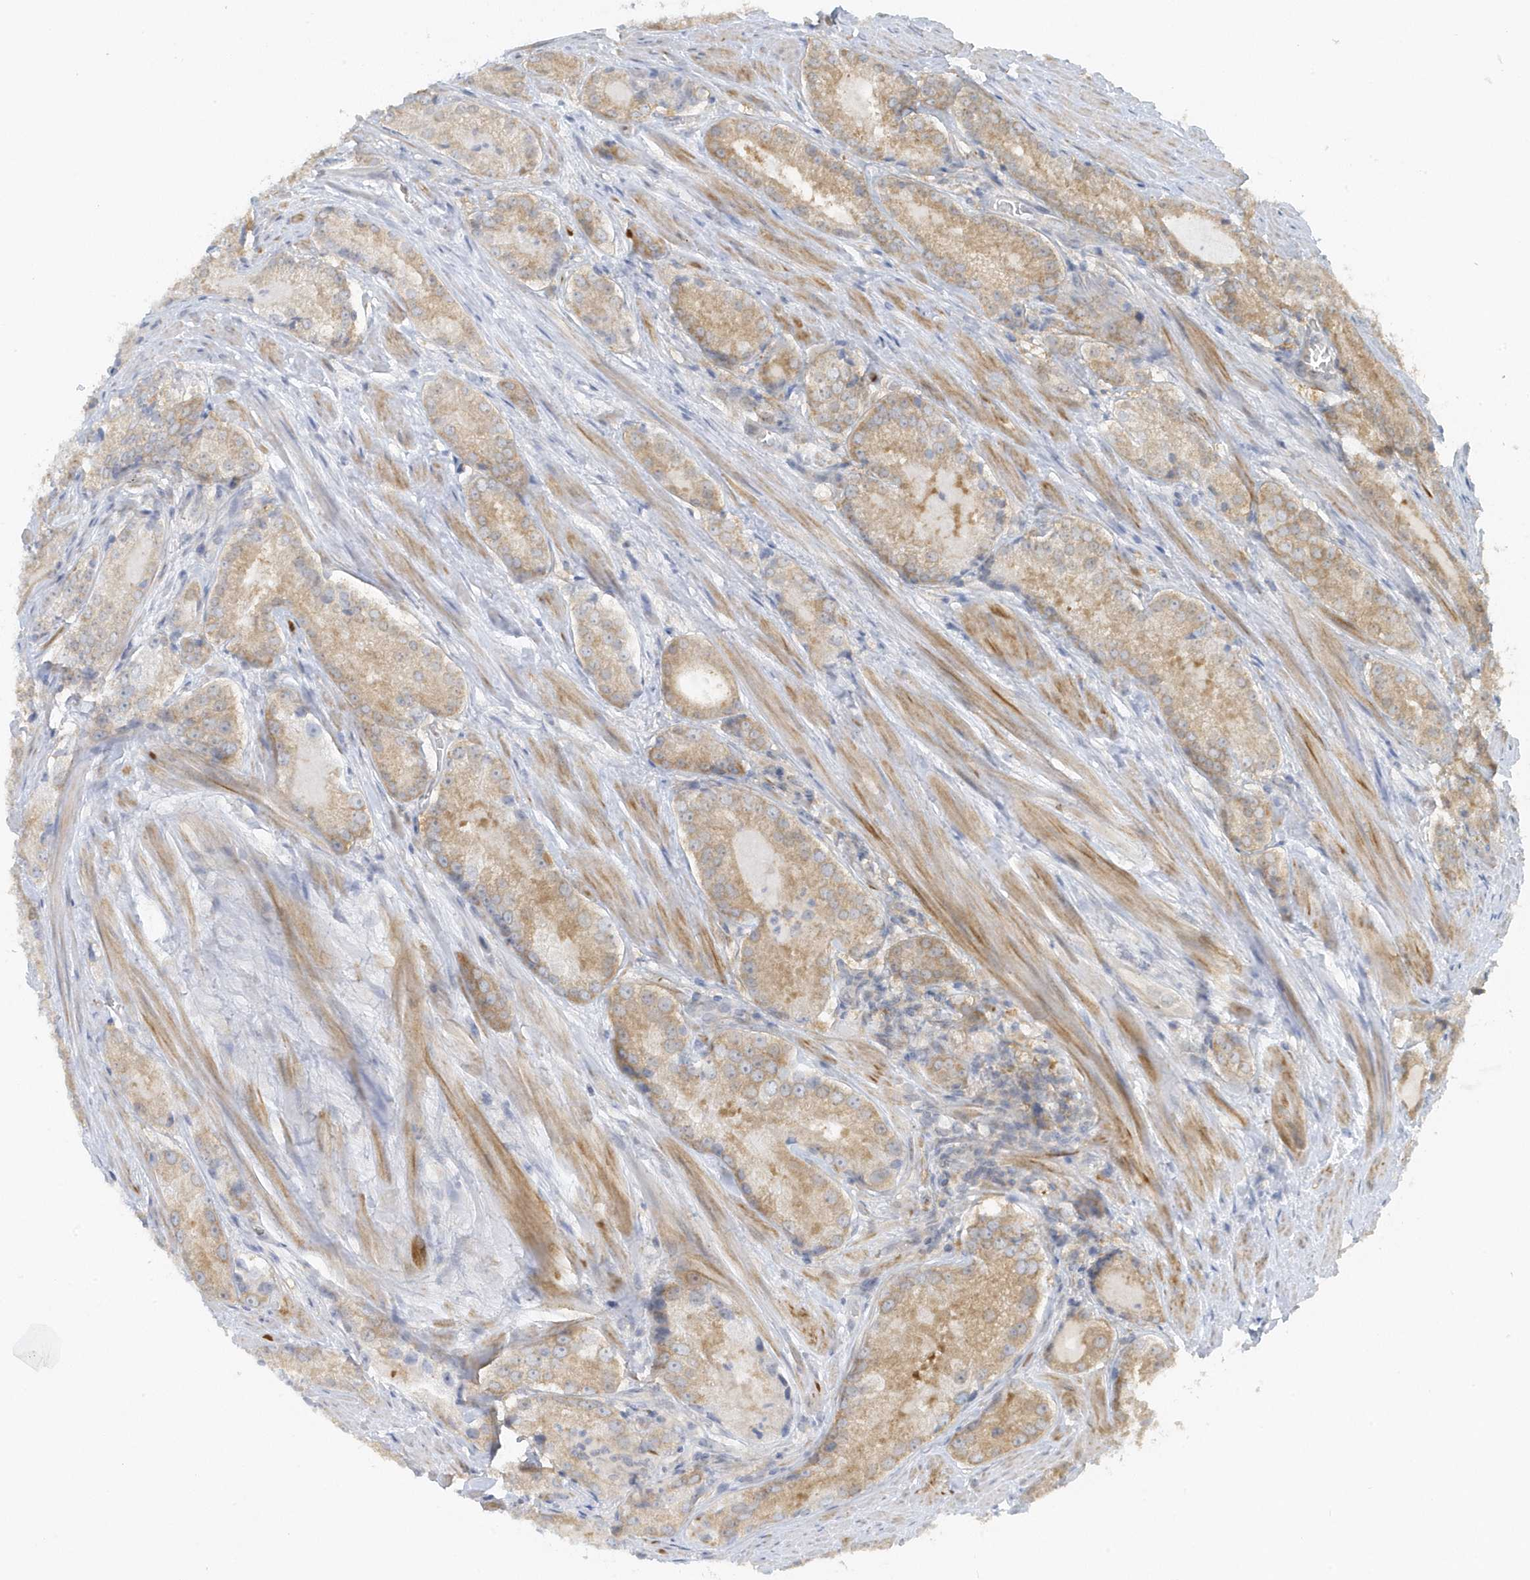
{"staining": {"intensity": "moderate", "quantity": "25%-75%", "location": "cytoplasmic/membranous"}, "tissue": "prostate cancer", "cell_type": "Tumor cells", "image_type": "cancer", "snomed": [{"axis": "morphology", "description": "Adenocarcinoma, Low grade"}, {"axis": "topography", "description": "Prostate"}], "caption": "Immunohistochemistry of prostate cancer (adenocarcinoma (low-grade)) demonstrates medium levels of moderate cytoplasmic/membranous positivity in approximately 25%-75% of tumor cells. (DAB (3,3'-diaminobenzidine) IHC with brightfield microscopy, high magnification).", "gene": "SCN3A", "patient": {"sex": "male", "age": 54}}